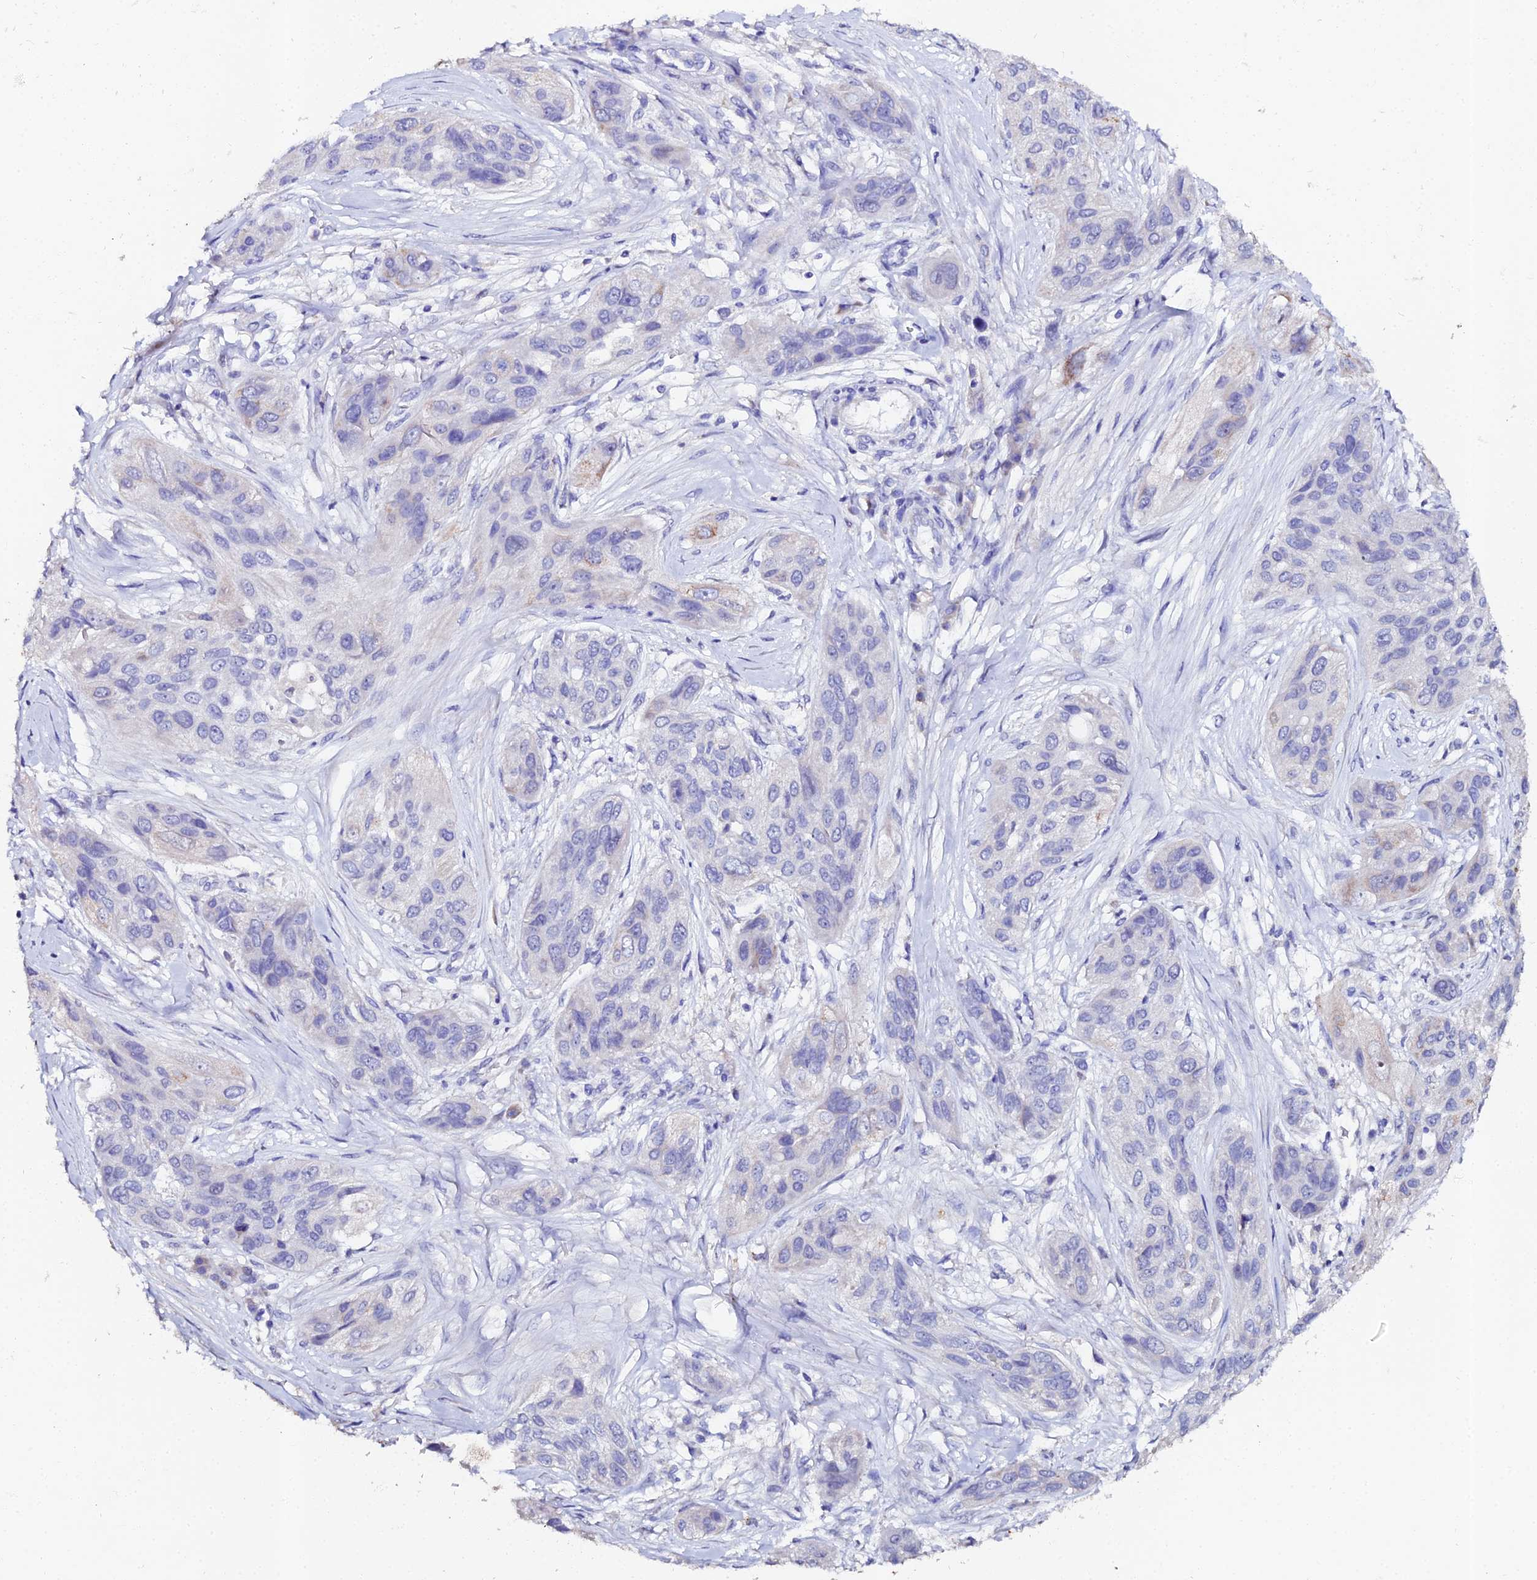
{"staining": {"intensity": "negative", "quantity": "none", "location": "none"}, "tissue": "lung cancer", "cell_type": "Tumor cells", "image_type": "cancer", "snomed": [{"axis": "morphology", "description": "Squamous cell carcinoma, NOS"}, {"axis": "topography", "description": "Lung"}], "caption": "Image shows no protein positivity in tumor cells of lung cancer (squamous cell carcinoma) tissue. Nuclei are stained in blue.", "gene": "ESRRG", "patient": {"sex": "female", "age": 70}}